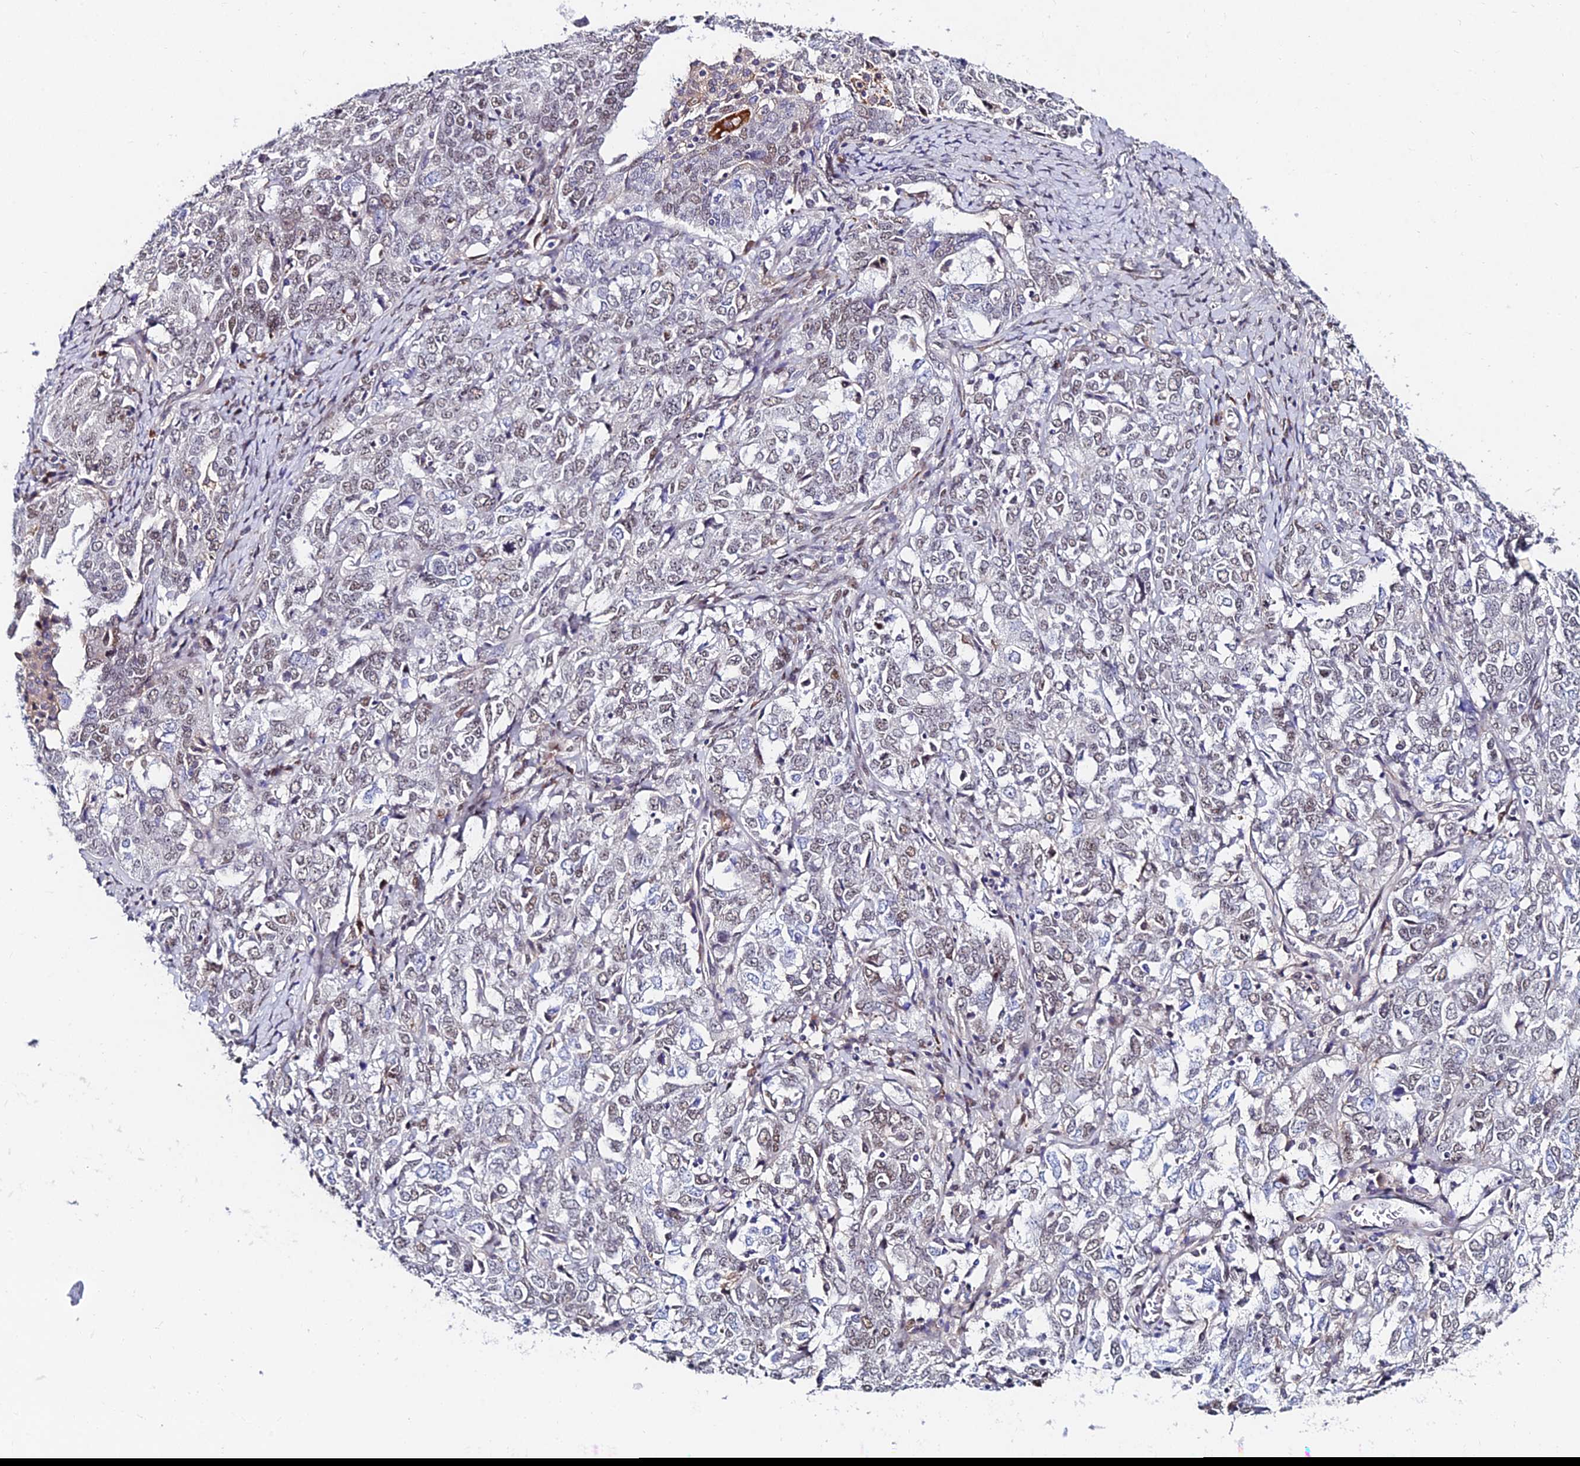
{"staining": {"intensity": "weak", "quantity": "<25%", "location": "nuclear"}, "tissue": "ovarian cancer", "cell_type": "Tumor cells", "image_type": "cancer", "snomed": [{"axis": "morphology", "description": "Carcinoma, endometroid"}, {"axis": "topography", "description": "Ovary"}], "caption": "Tumor cells are negative for brown protein staining in ovarian cancer (endometroid carcinoma).", "gene": "TRIM24", "patient": {"sex": "female", "age": 62}}